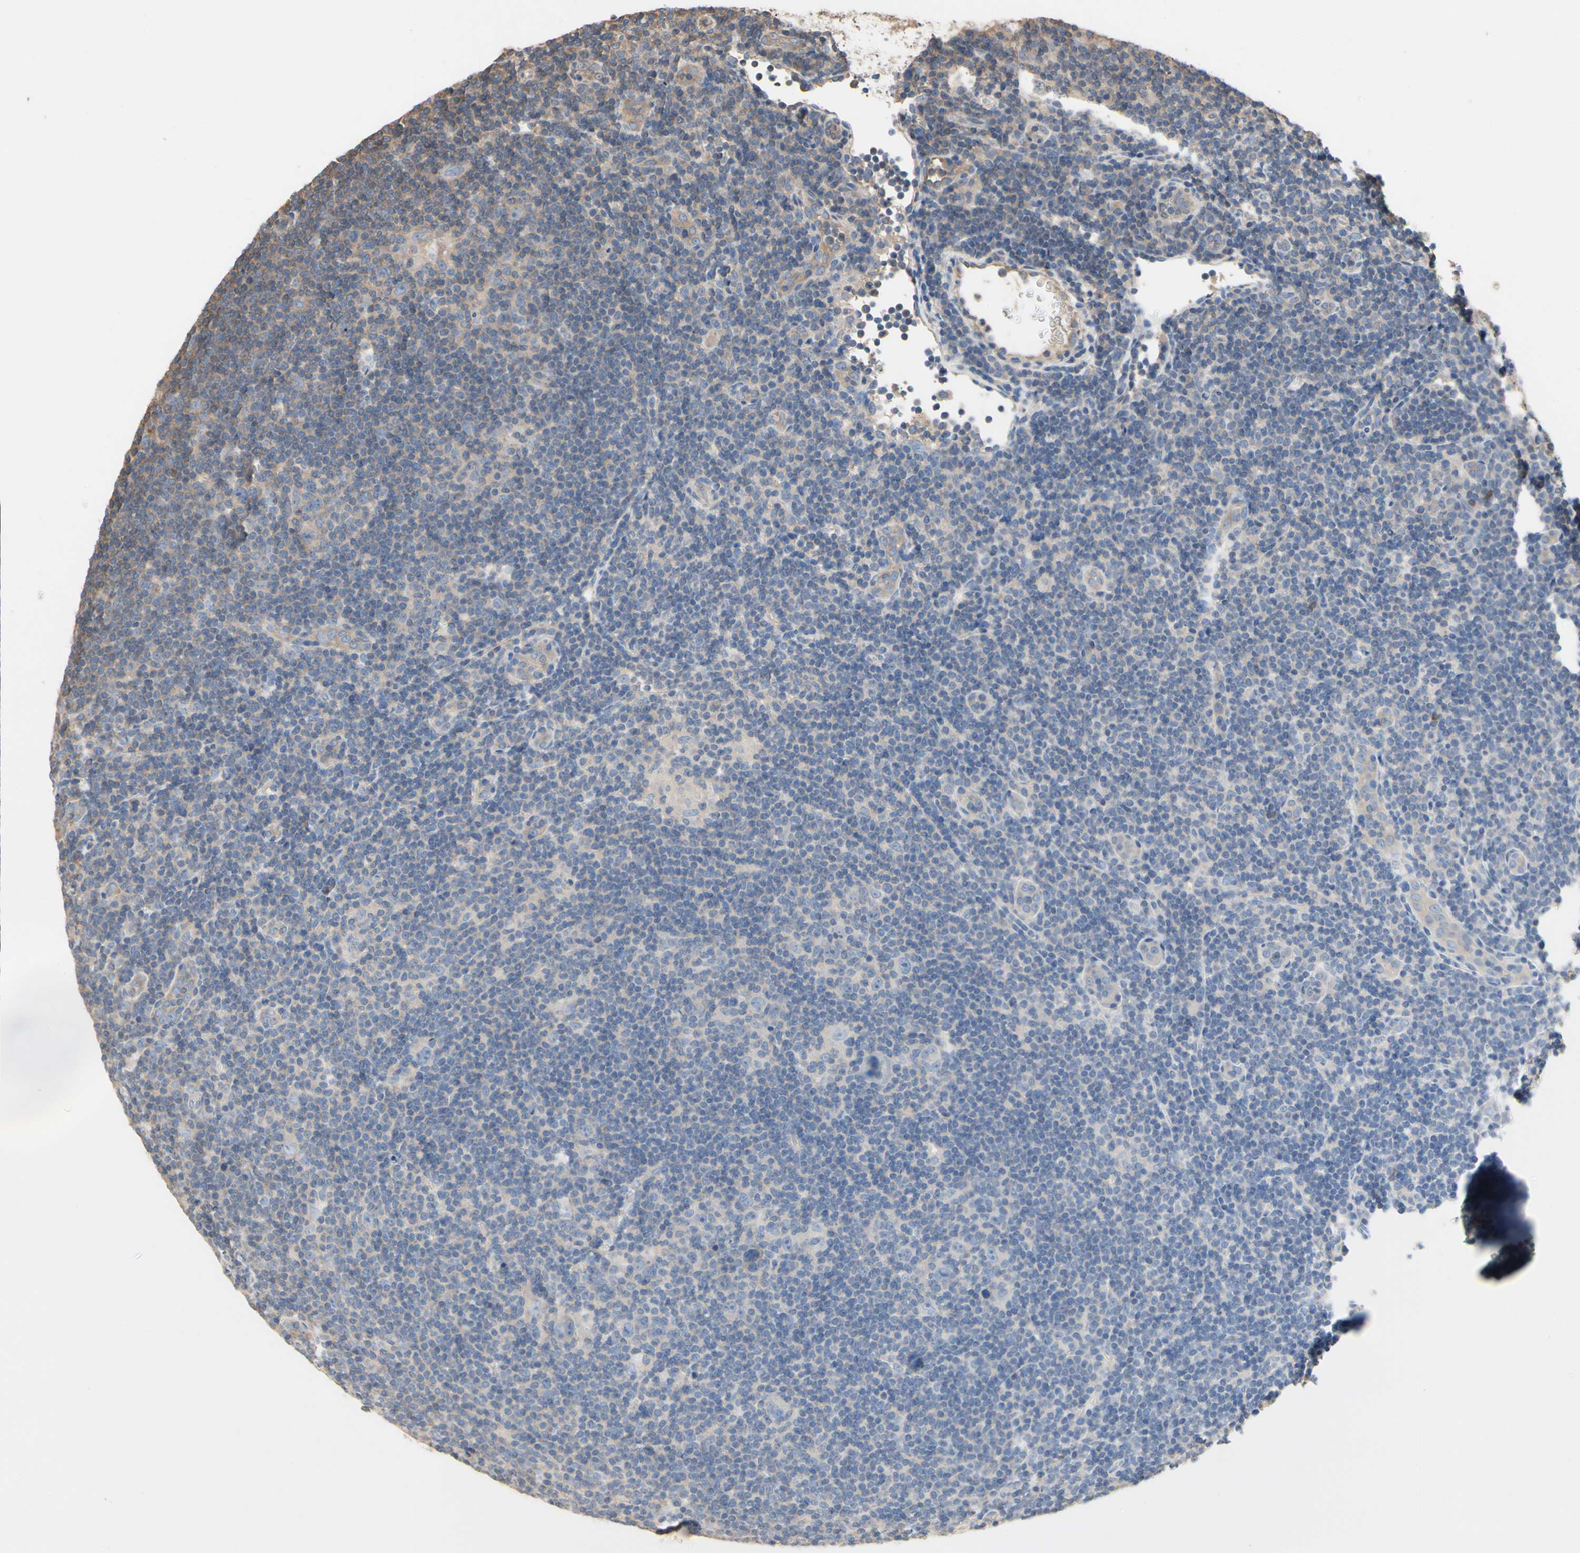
{"staining": {"intensity": "weak", "quantity": "<25%", "location": "cytoplasmic/membranous"}, "tissue": "lymphoma", "cell_type": "Tumor cells", "image_type": "cancer", "snomed": [{"axis": "morphology", "description": "Hodgkin's disease, NOS"}, {"axis": "topography", "description": "Lymph node"}], "caption": "Immunohistochemistry of human lymphoma reveals no positivity in tumor cells. The staining was performed using DAB to visualize the protein expression in brown, while the nuclei were stained in blue with hematoxylin (Magnification: 20x).", "gene": "PDZK1", "patient": {"sex": "female", "age": 57}}